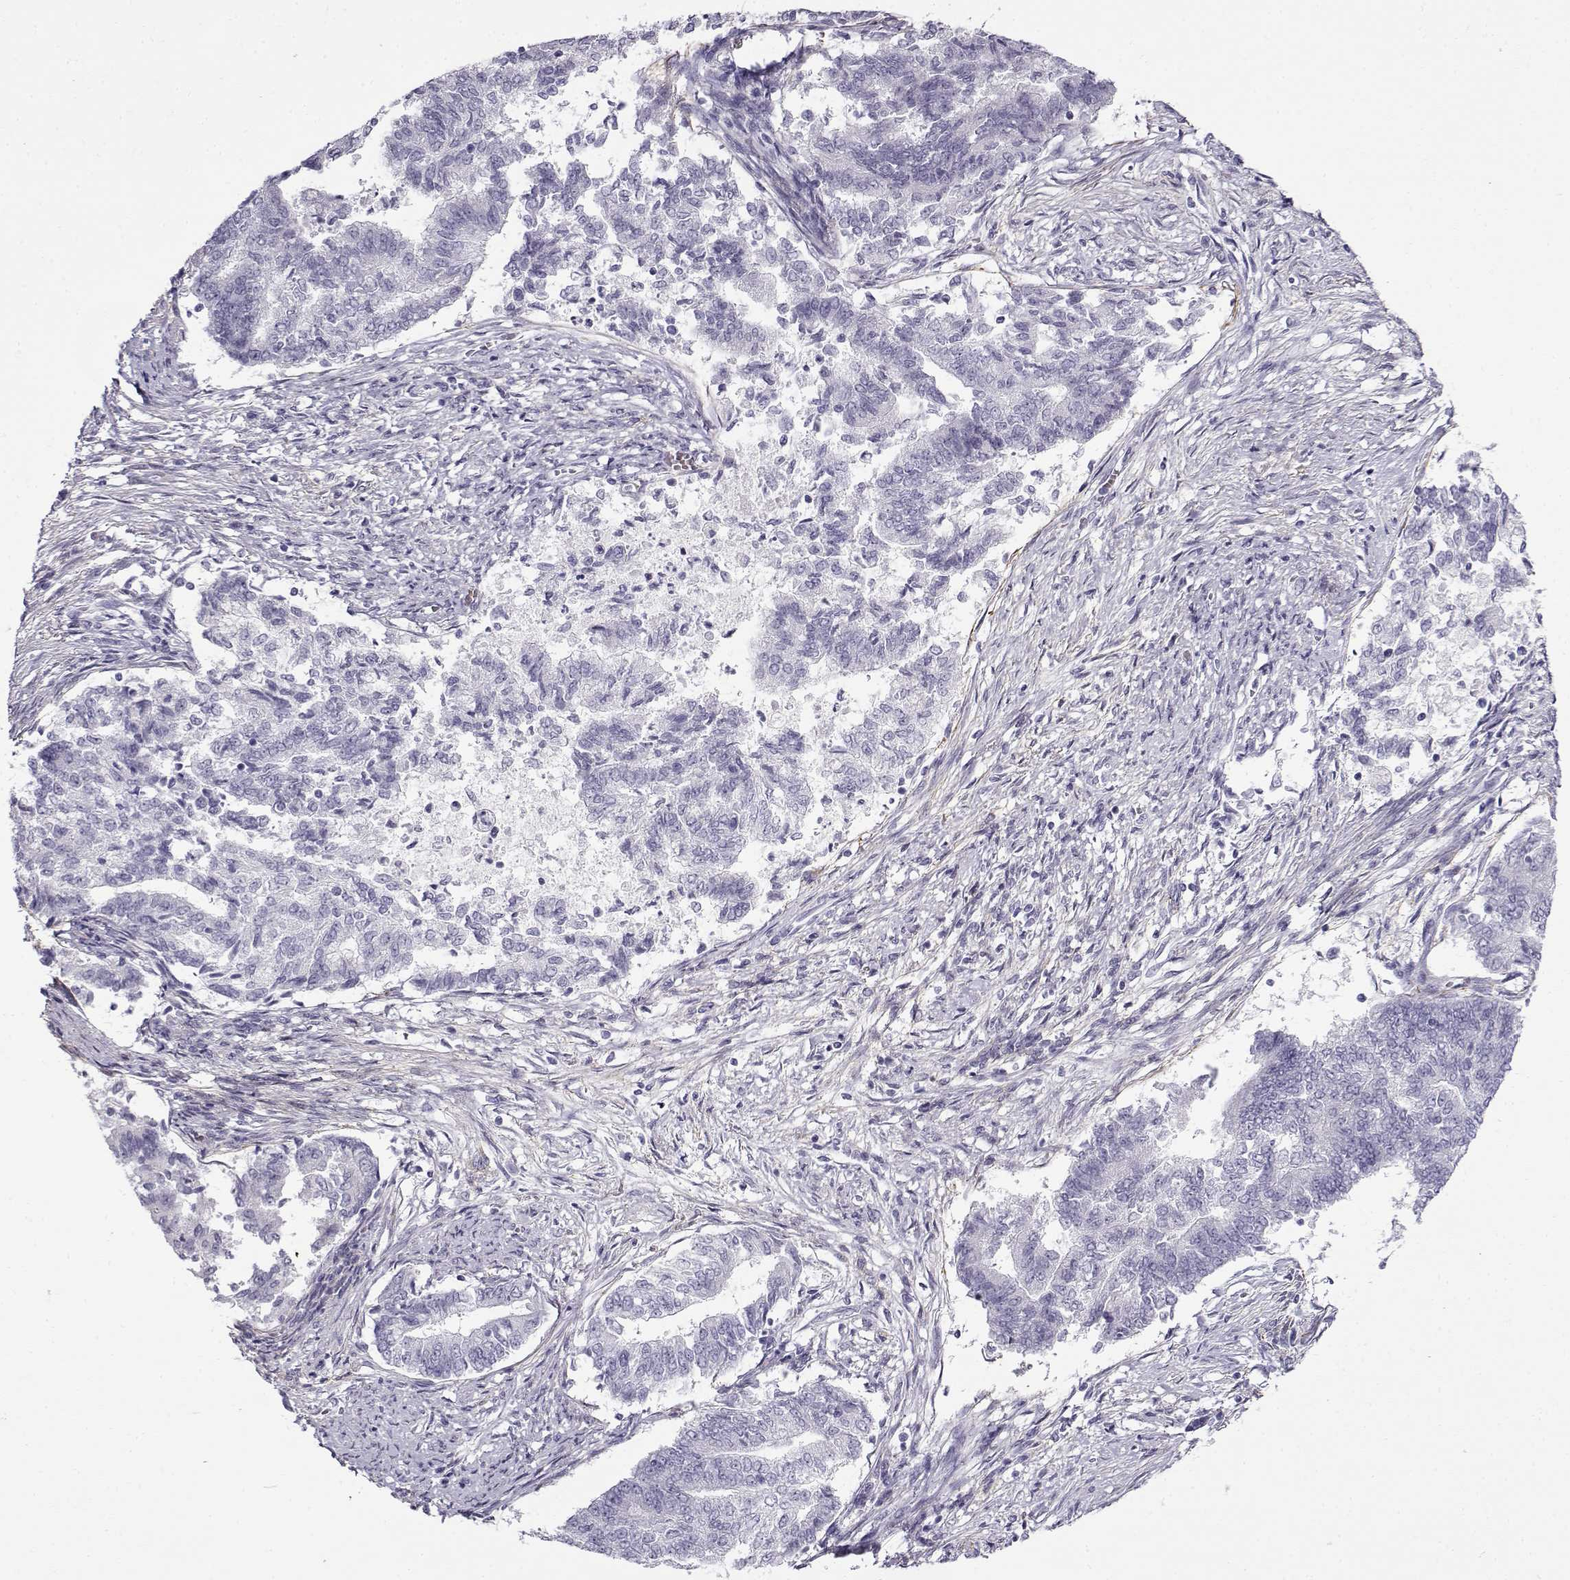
{"staining": {"intensity": "negative", "quantity": "none", "location": "none"}, "tissue": "endometrial cancer", "cell_type": "Tumor cells", "image_type": "cancer", "snomed": [{"axis": "morphology", "description": "Adenocarcinoma, NOS"}, {"axis": "topography", "description": "Endometrium"}], "caption": "An image of human endometrial cancer is negative for staining in tumor cells.", "gene": "GTSF1L", "patient": {"sex": "female", "age": 65}}